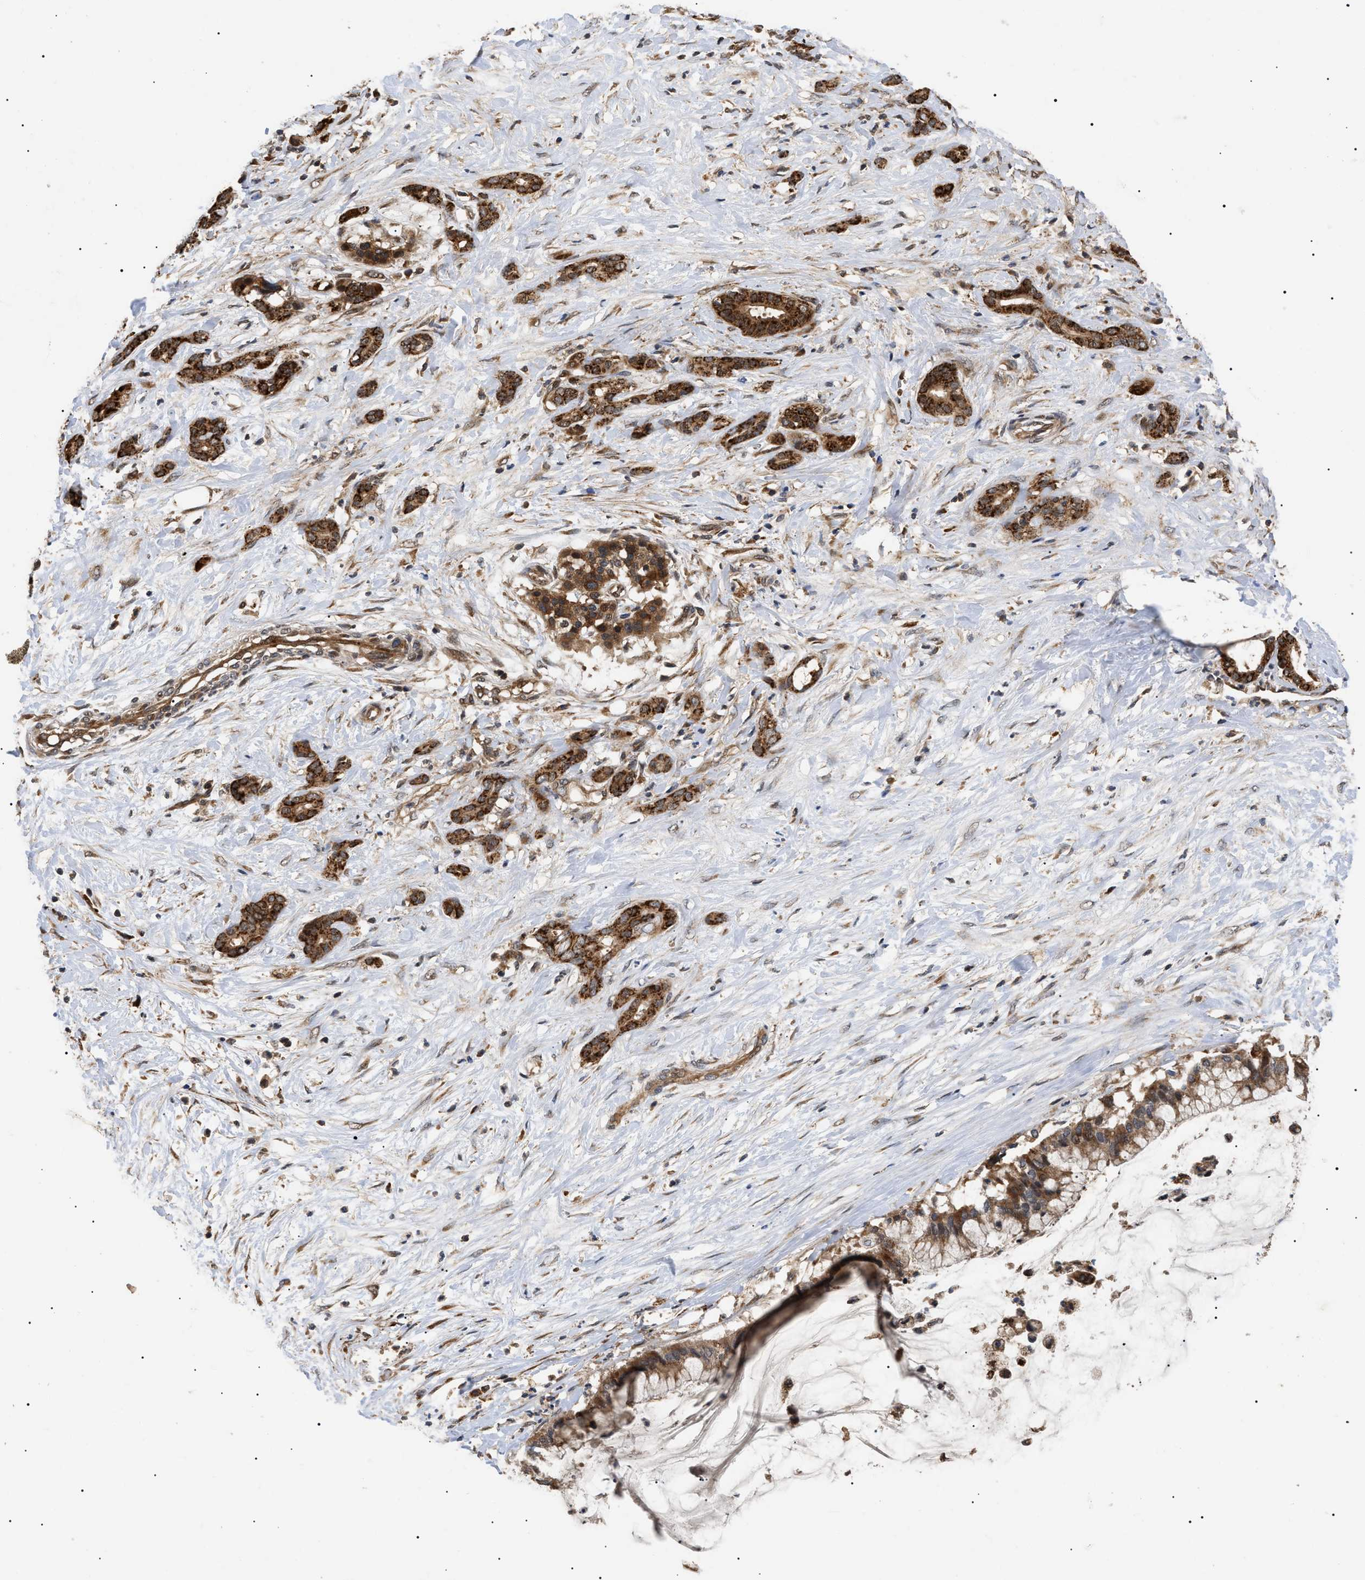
{"staining": {"intensity": "strong", "quantity": ">75%", "location": "cytoplasmic/membranous"}, "tissue": "pancreatic cancer", "cell_type": "Tumor cells", "image_type": "cancer", "snomed": [{"axis": "morphology", "description": "Adenocarcinoma, NOS"}, {"axis": "topography", "description": "Pancreas"}], "caption": "High-power microscopy captured an immunohistochemistry micrograph of pancreatic adenocarcinoma, revealing strong cytoplasmic/membranous staining in about >75% of tumor cells.", "gene": "ASTL", "patient": {"sex": "male", "age": 41}}